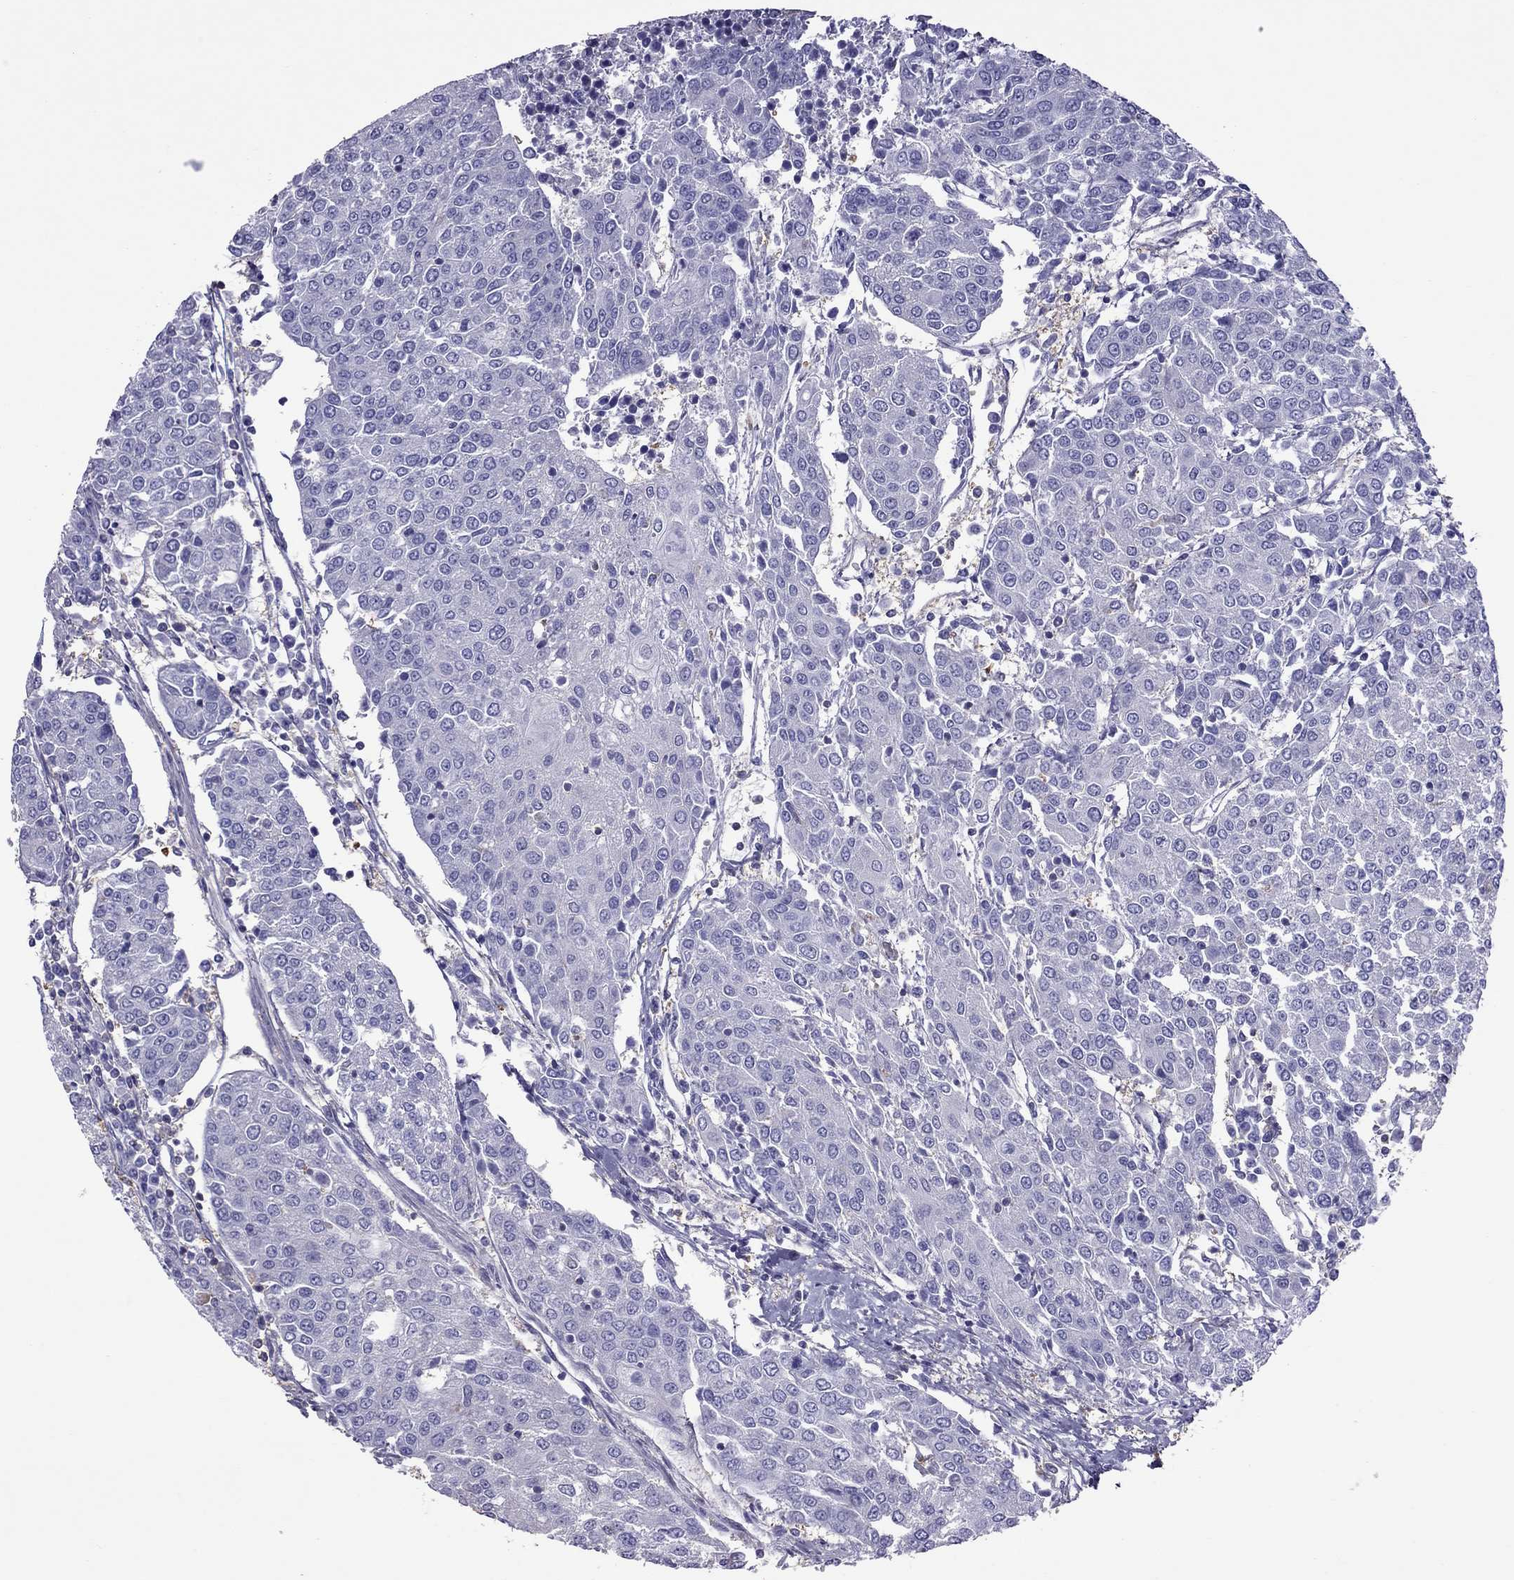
{"staining": {"intensity": "negative", "quantity": "none", "location": "none"}, "tissue": "urothelial cancer", "cell_type": "Tumor cells", "image_type": "cancer", "snomed": [{"axis": "morphology", "description": "Urothelial carcinoma, High grade"}, {"axis": "topography", "description": "Urinary bladder"}], "caption": "There is no significant positivity in tumor cells of high-grade urothelial carcinoma.", "gene": "TEX22", "patient": {"sex": "female", "age": 85}}